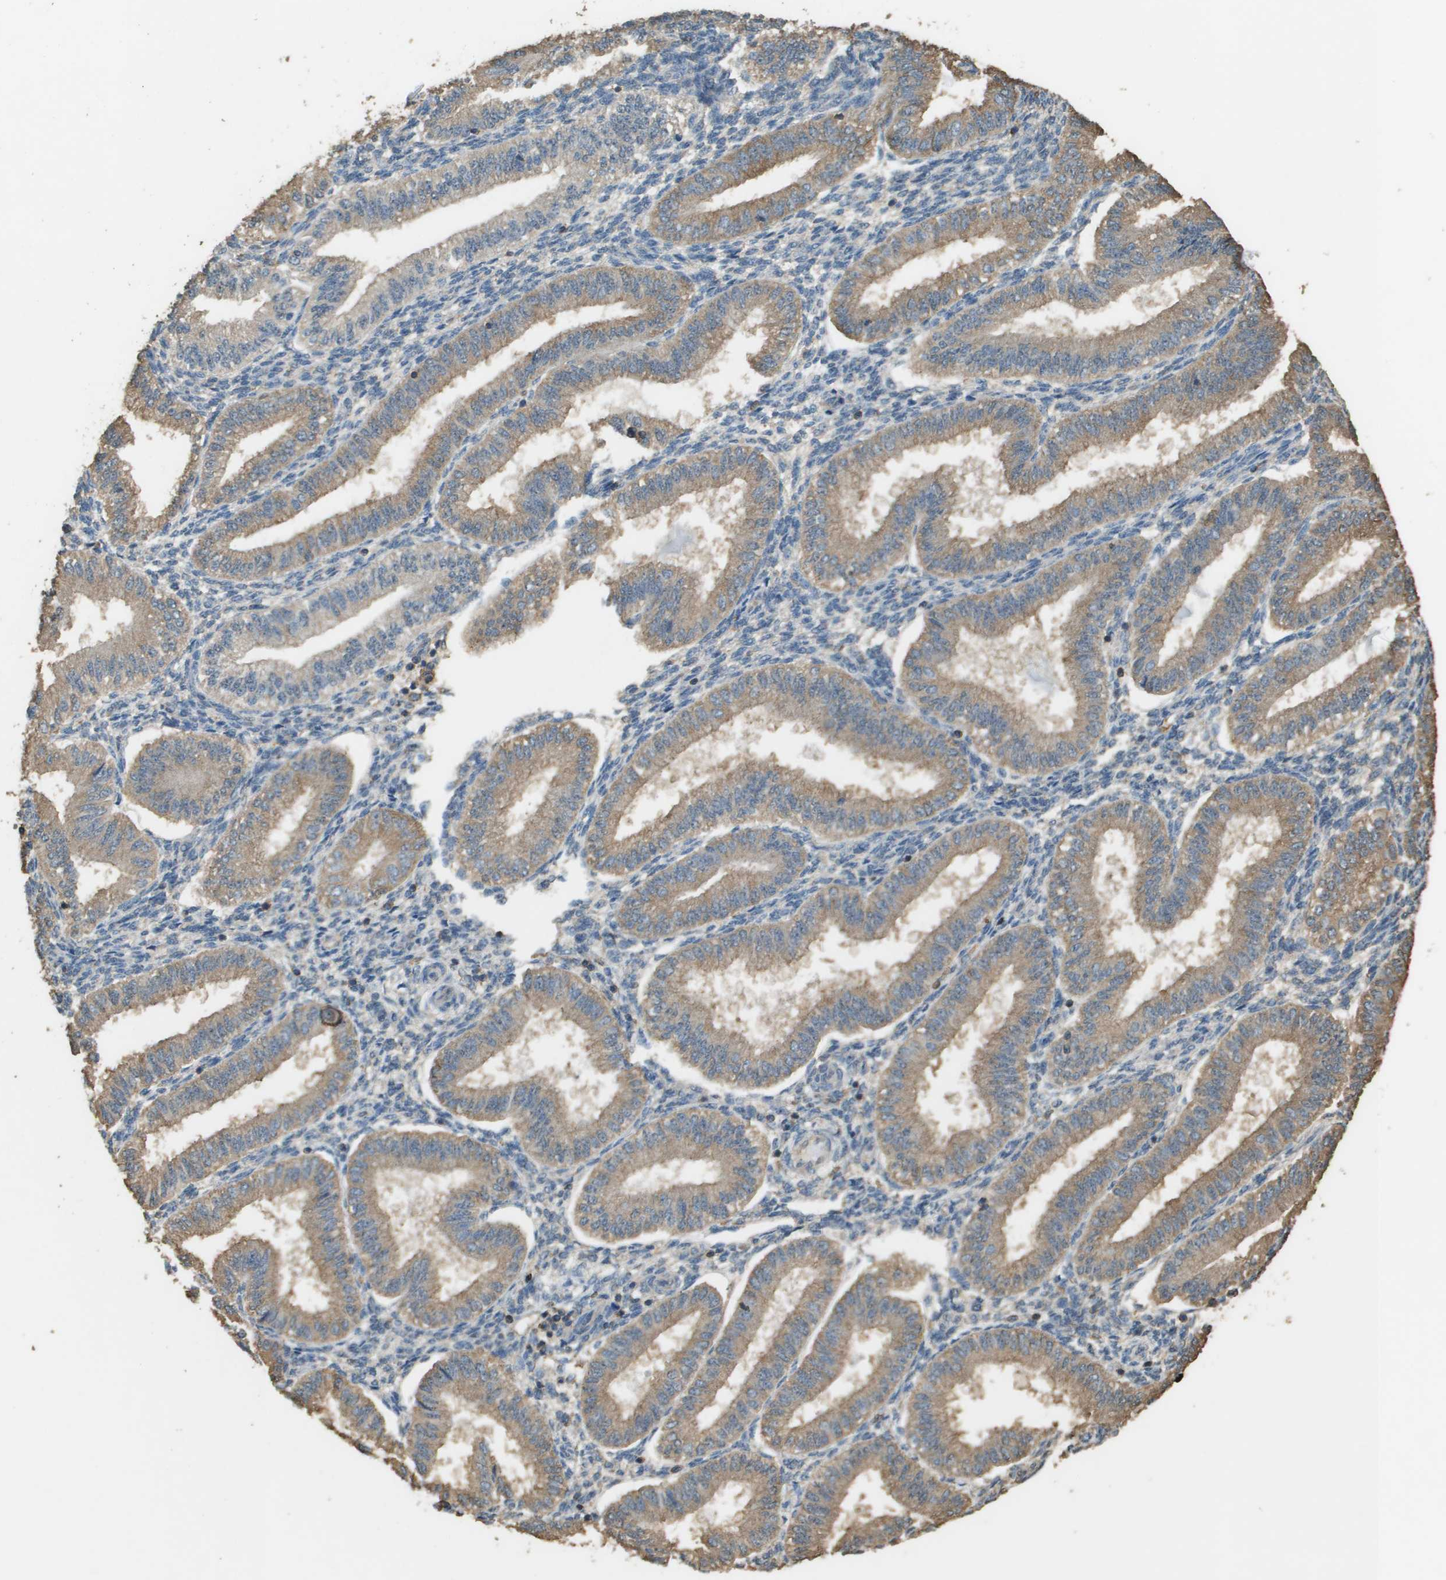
{"staining": {"intensity": "negative", "quantity": "none", "location": "none"}, "tissue": "endometrium", "cell_type": "Cells in endometrial stroma", "image_type": "normal", "snomed": [{"axis": "morphology", "description": "Normal tissue, NOS"}, {"axis": "topography", "description": "Endometrium"}], "caption": "DAB immunohistochemical staining of unremarkable human endometrium shows no significant expression in cells in endometrial stroma.", "gene": "MS4A7", "patient": {"sex": "female", "age": 39}}